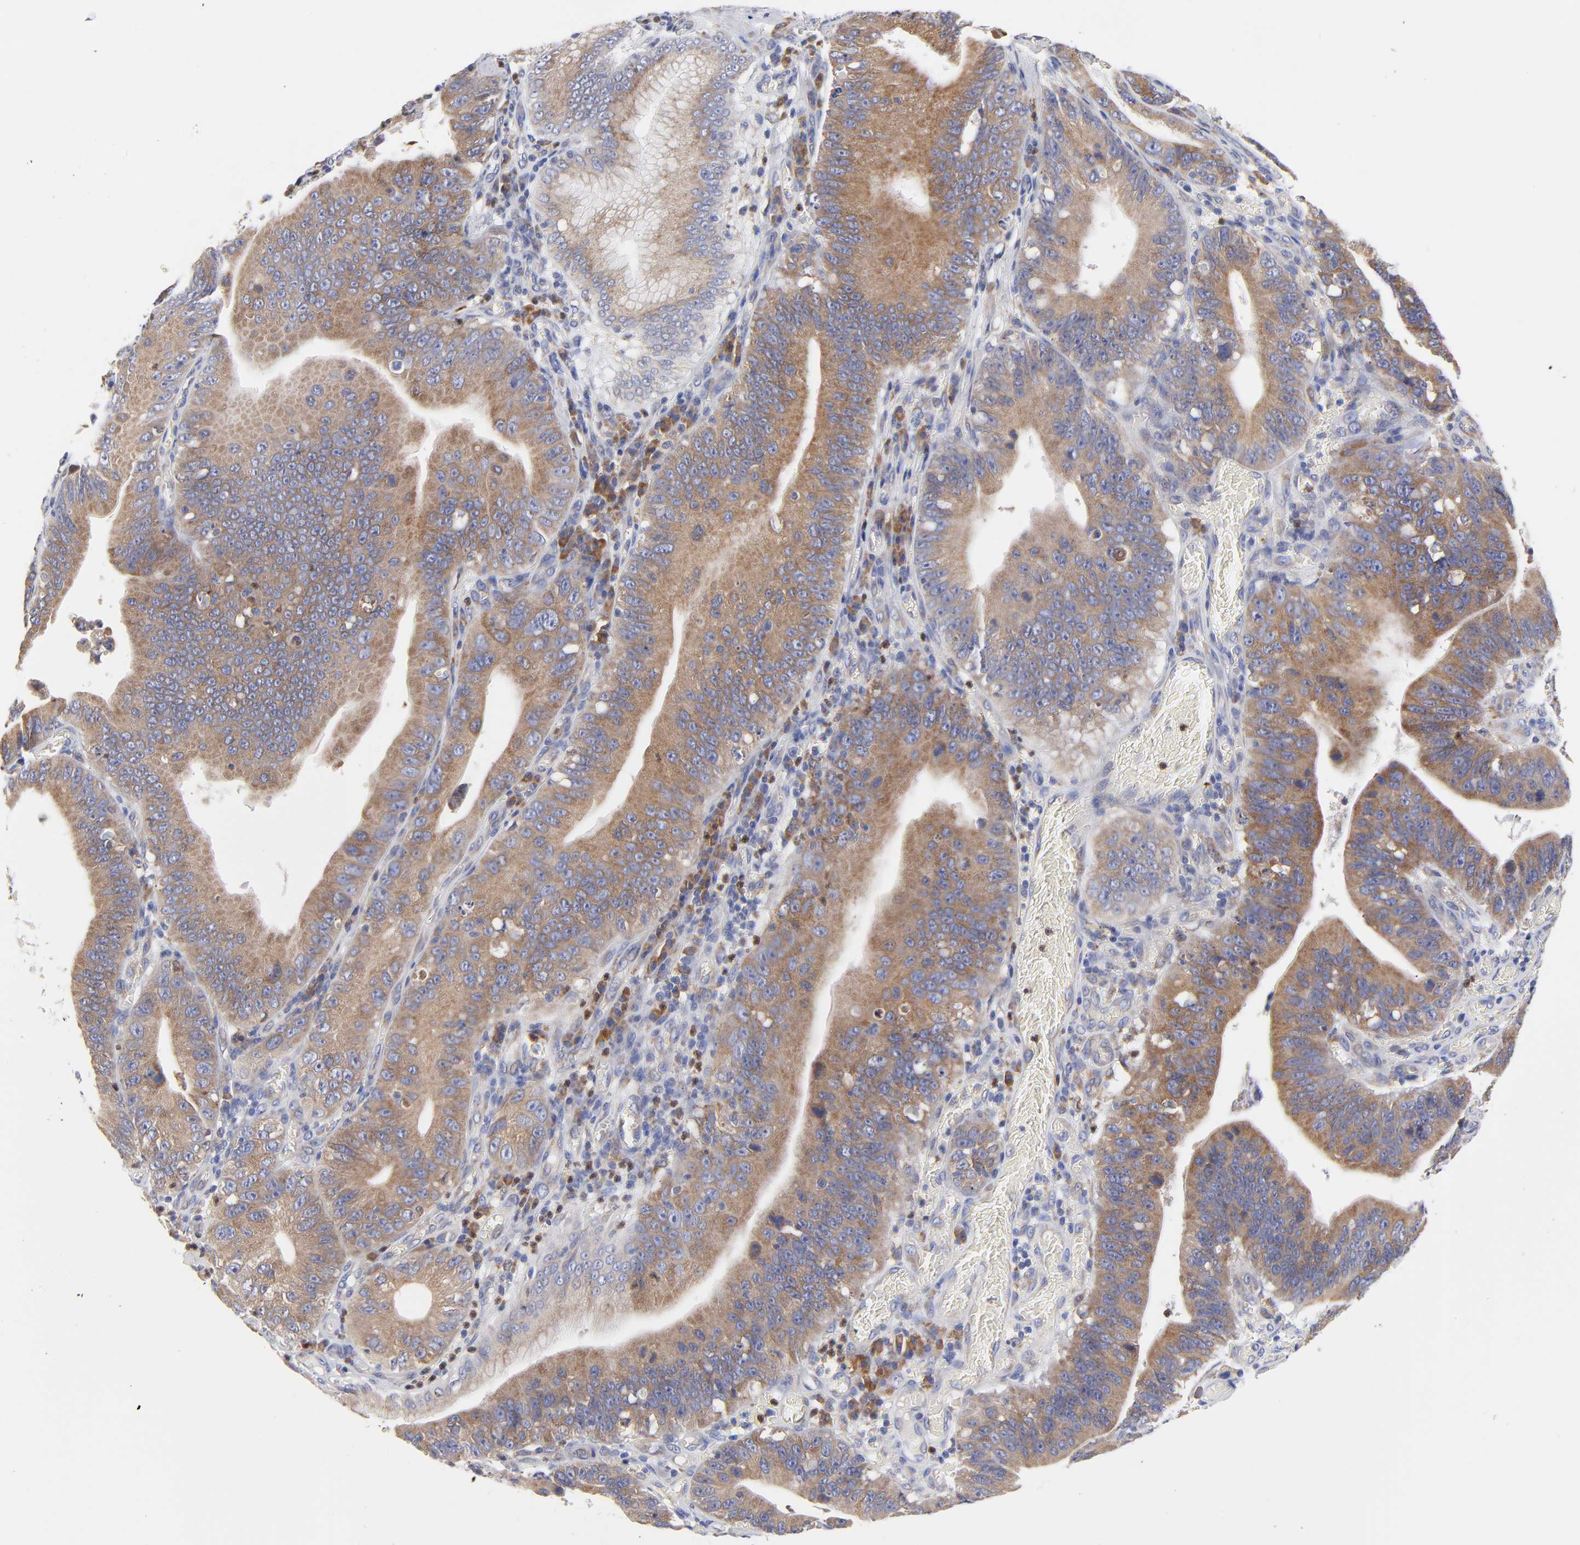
{"staining": {"intensity": "moderate", "quantity": "25%-75%", "location": "cytoplasmic/membranous"}, "tissue": "stomach cancer", "cell_type": "Tumor cells", "image_type": "cancer", "snomed": [{"axis": "morphology", "description": "Adenocarcinoma, NOS"}, {"axis": "topography", "description": "Stomach"}, {"axis": "topography", "description": "Gastric cardia"}], "caption": "Stomach adenocarcinoma tissue shows moderate cytoplasmic/membranous positivity in approximately 25%-75% of tumor cells, visualized by immunohistochemistry. The protein of interest is stained brown, and the nuclei are stained in blue (DAB IHC with brightfield microscopy, high magnification).", "gene": "MOSPD2", "patient": {"sex": "male", "age": 59}}